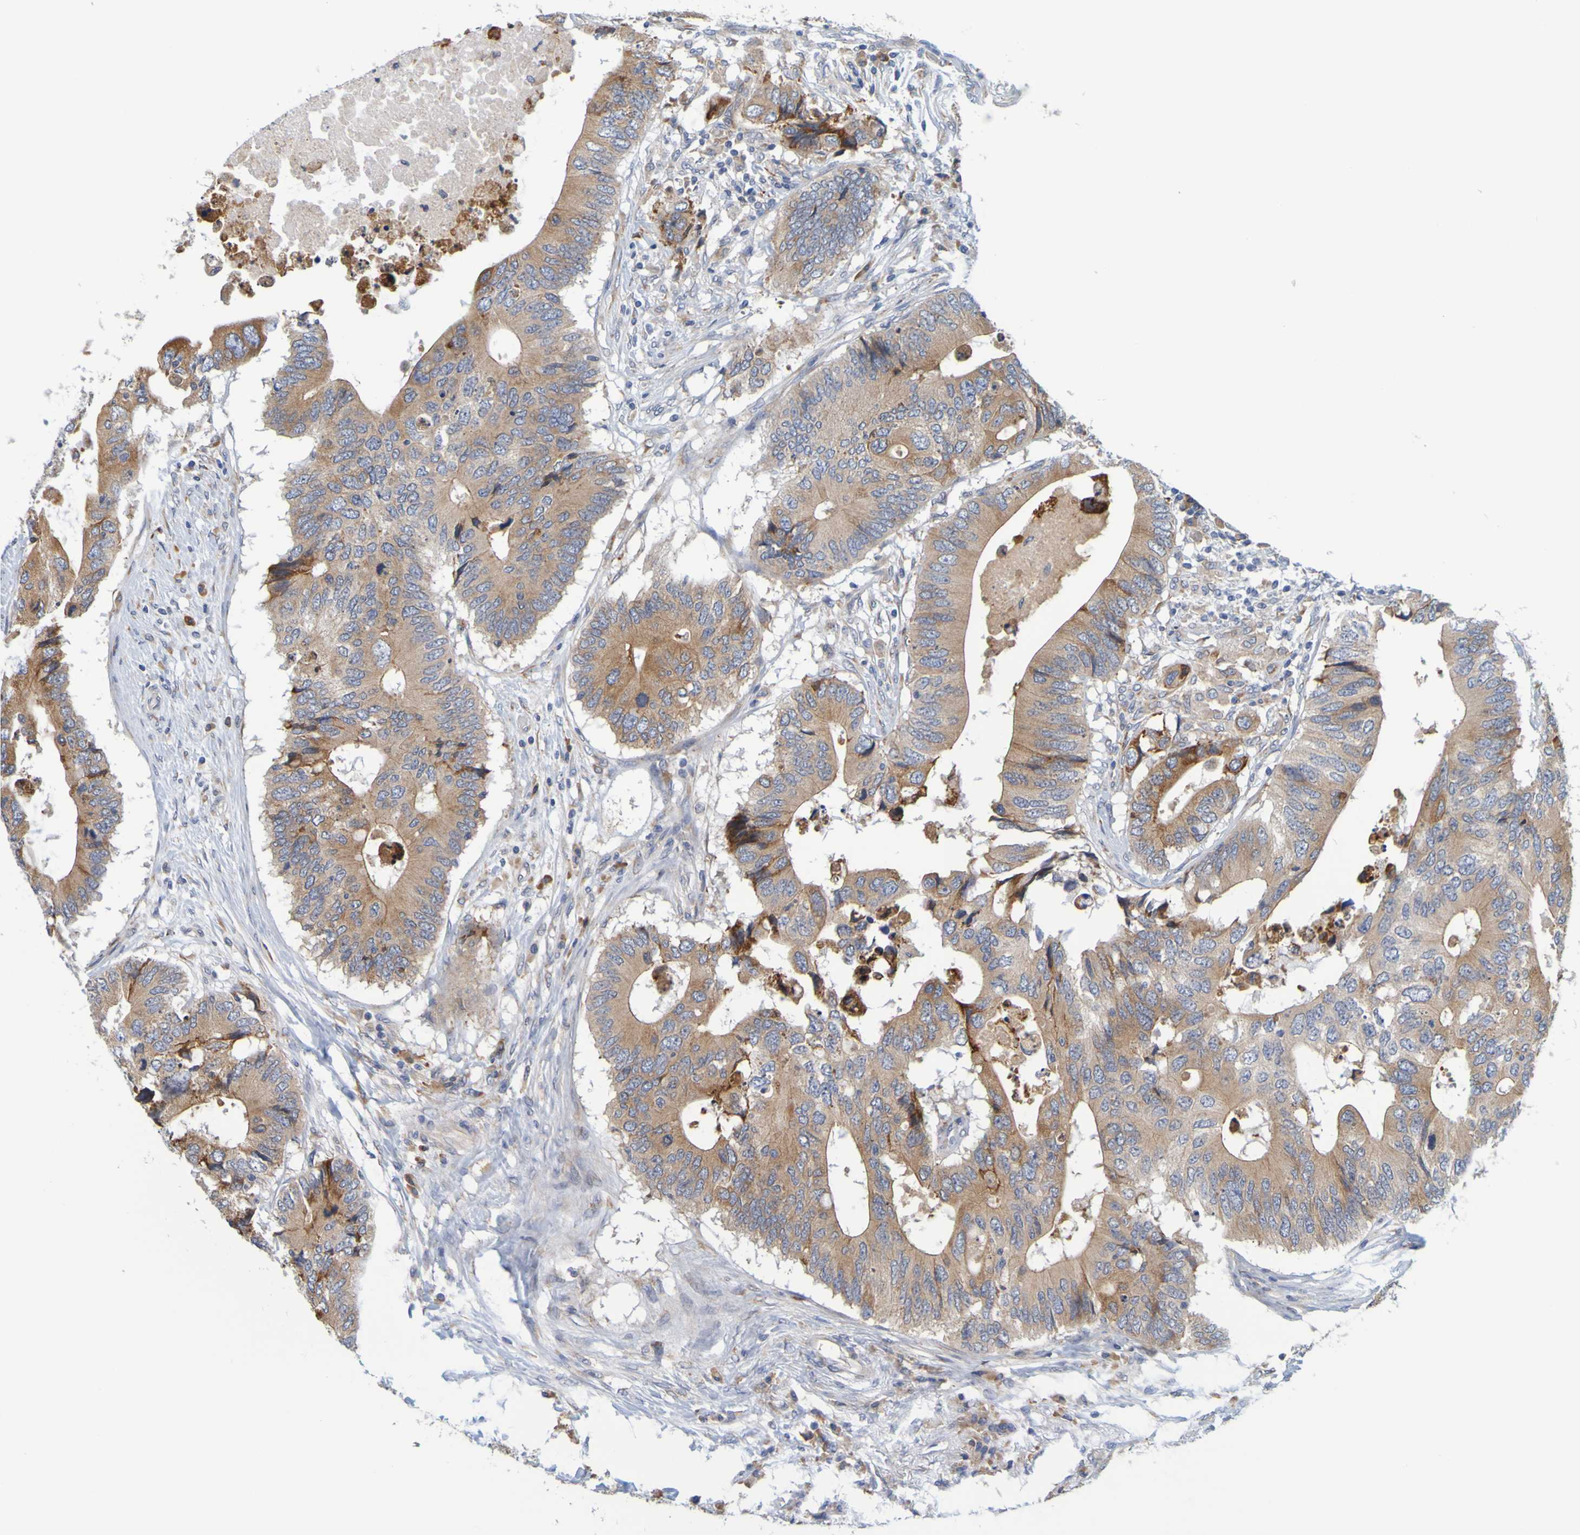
{"staining": {"intensity": "moderate", "quantity": ">75%", "location": "cytoplasmic/membranous"}, "tissue": "colorectal cancer", "cell_type": "Tumor cells", "image_type": "cancer", "snomed": [{"axis": "morphology", "description": "Adenocarcinoma, NOS"}, {"axis": "topography", "description": "Colon"}], "caption": "This image exhibits immunohistochemistry staining of human colorectal cancer, with medium moderate cytoplasmic/membranous expression in about >75% of tumor cells.", "gene": "SIL1", "patient": {"sex": "male", "age": 71}}